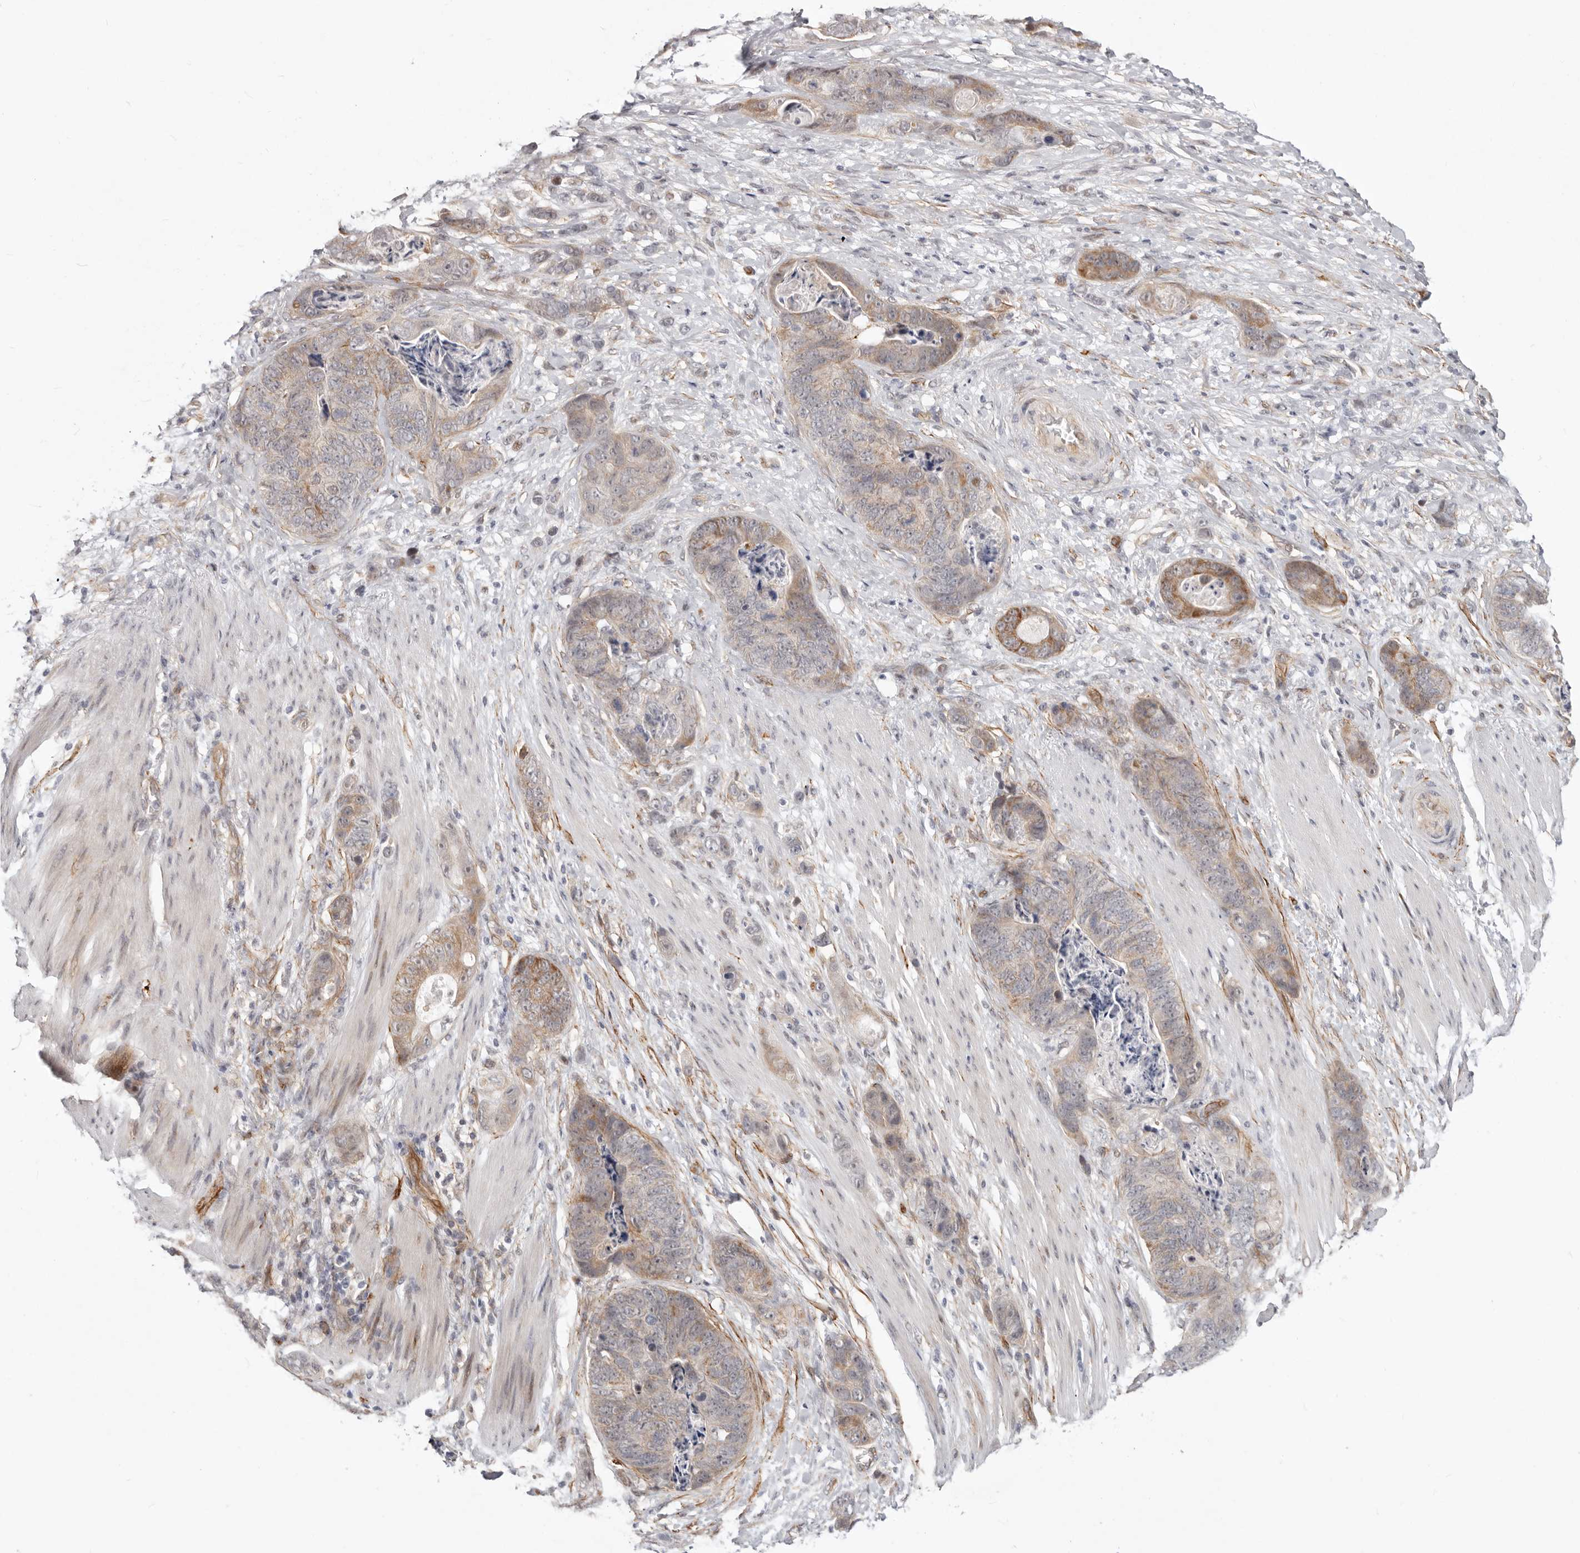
{"staining": {"intensity": "moderate", "quantity": "<25%", "location": "cytoplasmic/membranous"}, "tissue": "stomach cancer", "cell_type": "Tumor cells", "image_type": "cancer", "snomed": [{"axis": "morphology", "description": "Normal tissue, NOS"}, {"axis": "morphology", "description": "Adenocarcinoma, NOS"}, {"axis": "topography", "description": "Stomach"}], "caption": "Protein staining exhibits moderate cytoplasmic/membranous staining in about <25% of tumor cells in stomach cancer (adenocarcinoma). The staining was performed using DAB (3,3'-diaminobenzidine) to visualize the protein expression in brown, while the nuclei were stained in blue with hematoxylin (Magnification: 20x).", "gene": "SZT2", "patient": {"sex": "female", "age": 89}}